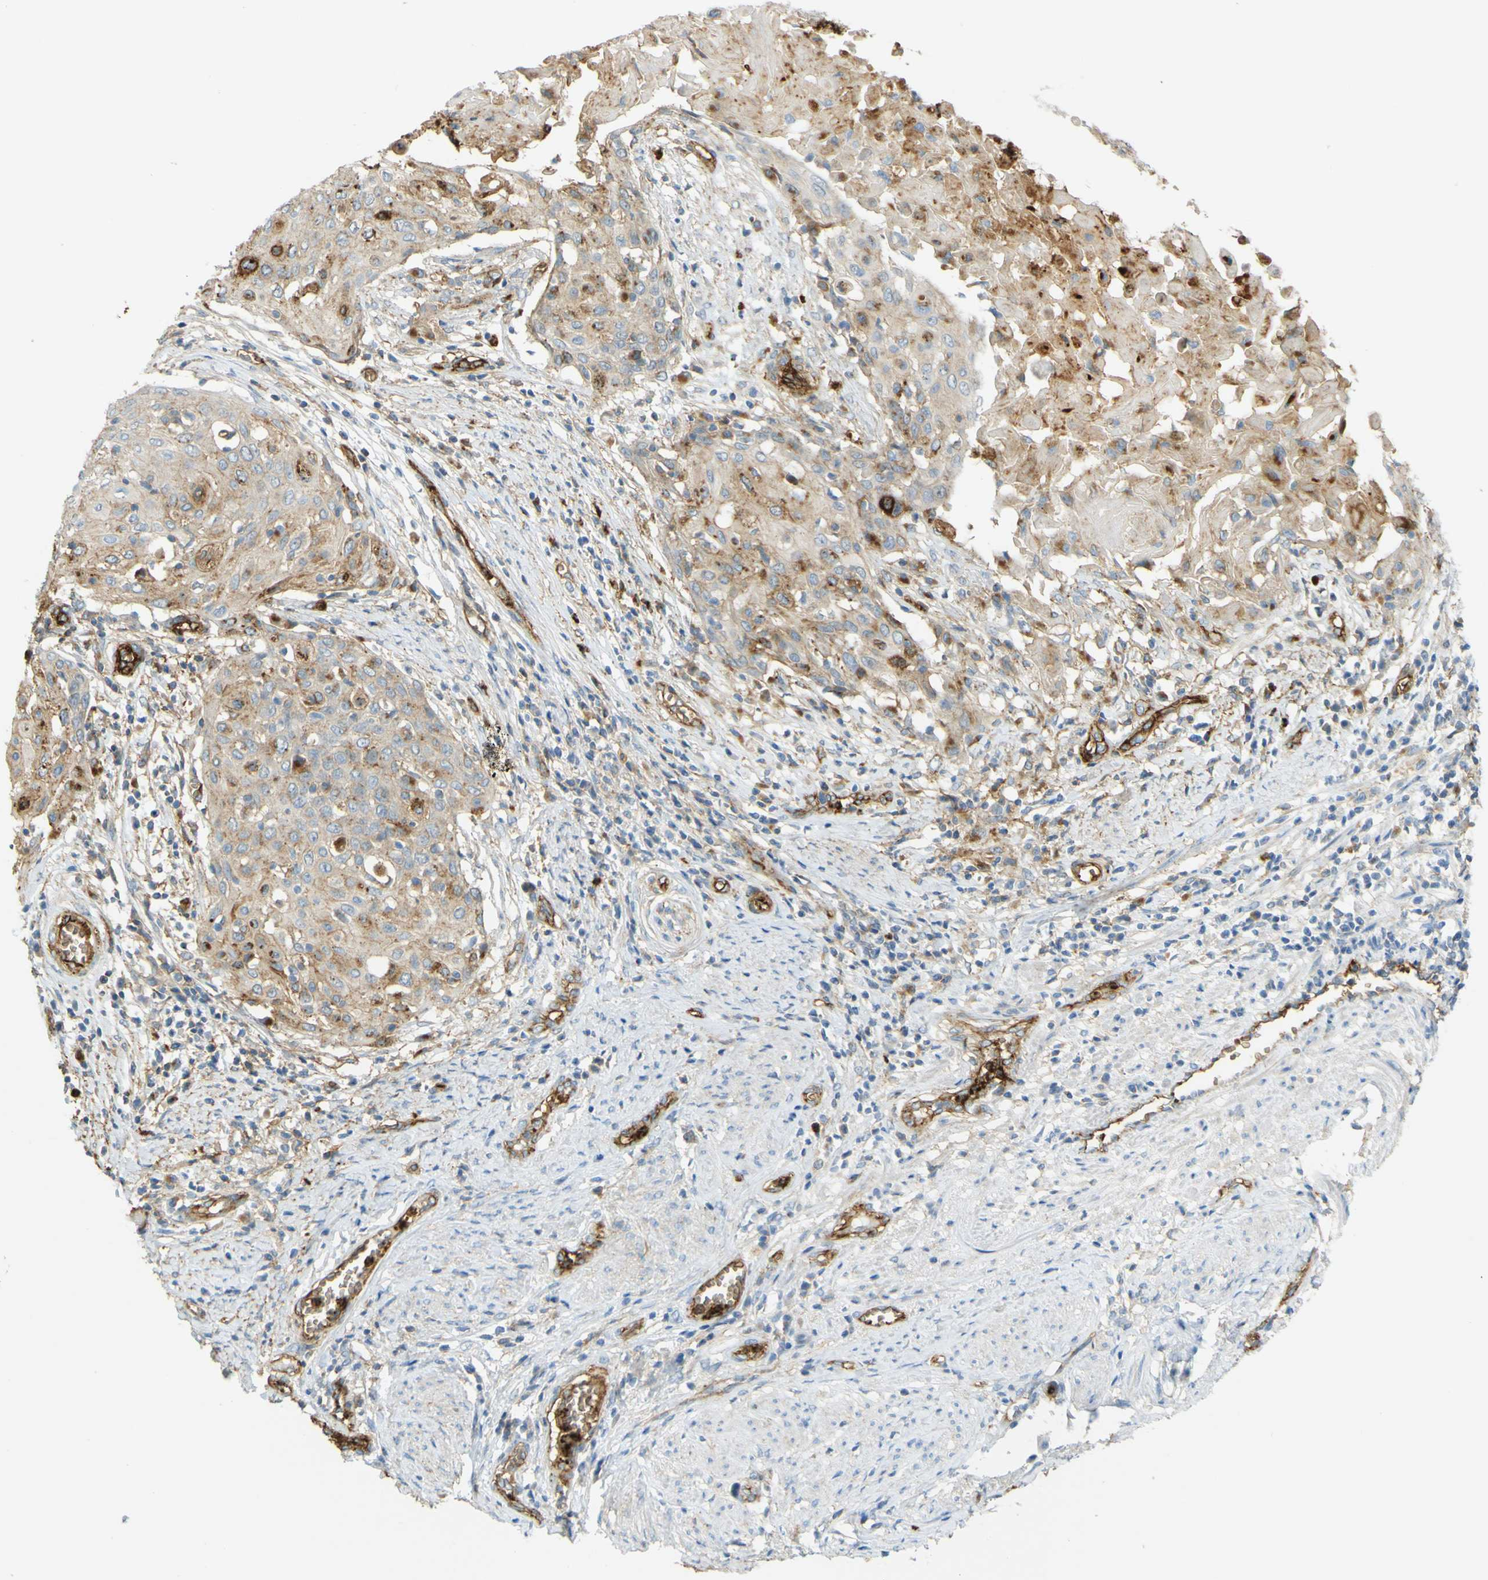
{"staining": {"intensity": "moderate", "quantity": "25%-75%", "location": "cytoplasmic/membranous"}, "tissue": "cervical cancer", "cell_type": "Tumor cells", "image_type": "cancer", "snomed": [{"axis": "morphology", "description": "Squamous cell carcinoma, NOS"}, {"axis": "topography", "description": "Cervix"}], "caption": "This is an image of immunohistochemistry (IHC) staining of cervical cancer (squamous cell carcinoma), which shows moderate staining in the cytoplasmic/membranous of tumor cells.", "gene": "PLXDC1", "patient": {"sex": "female", "age": 39}}